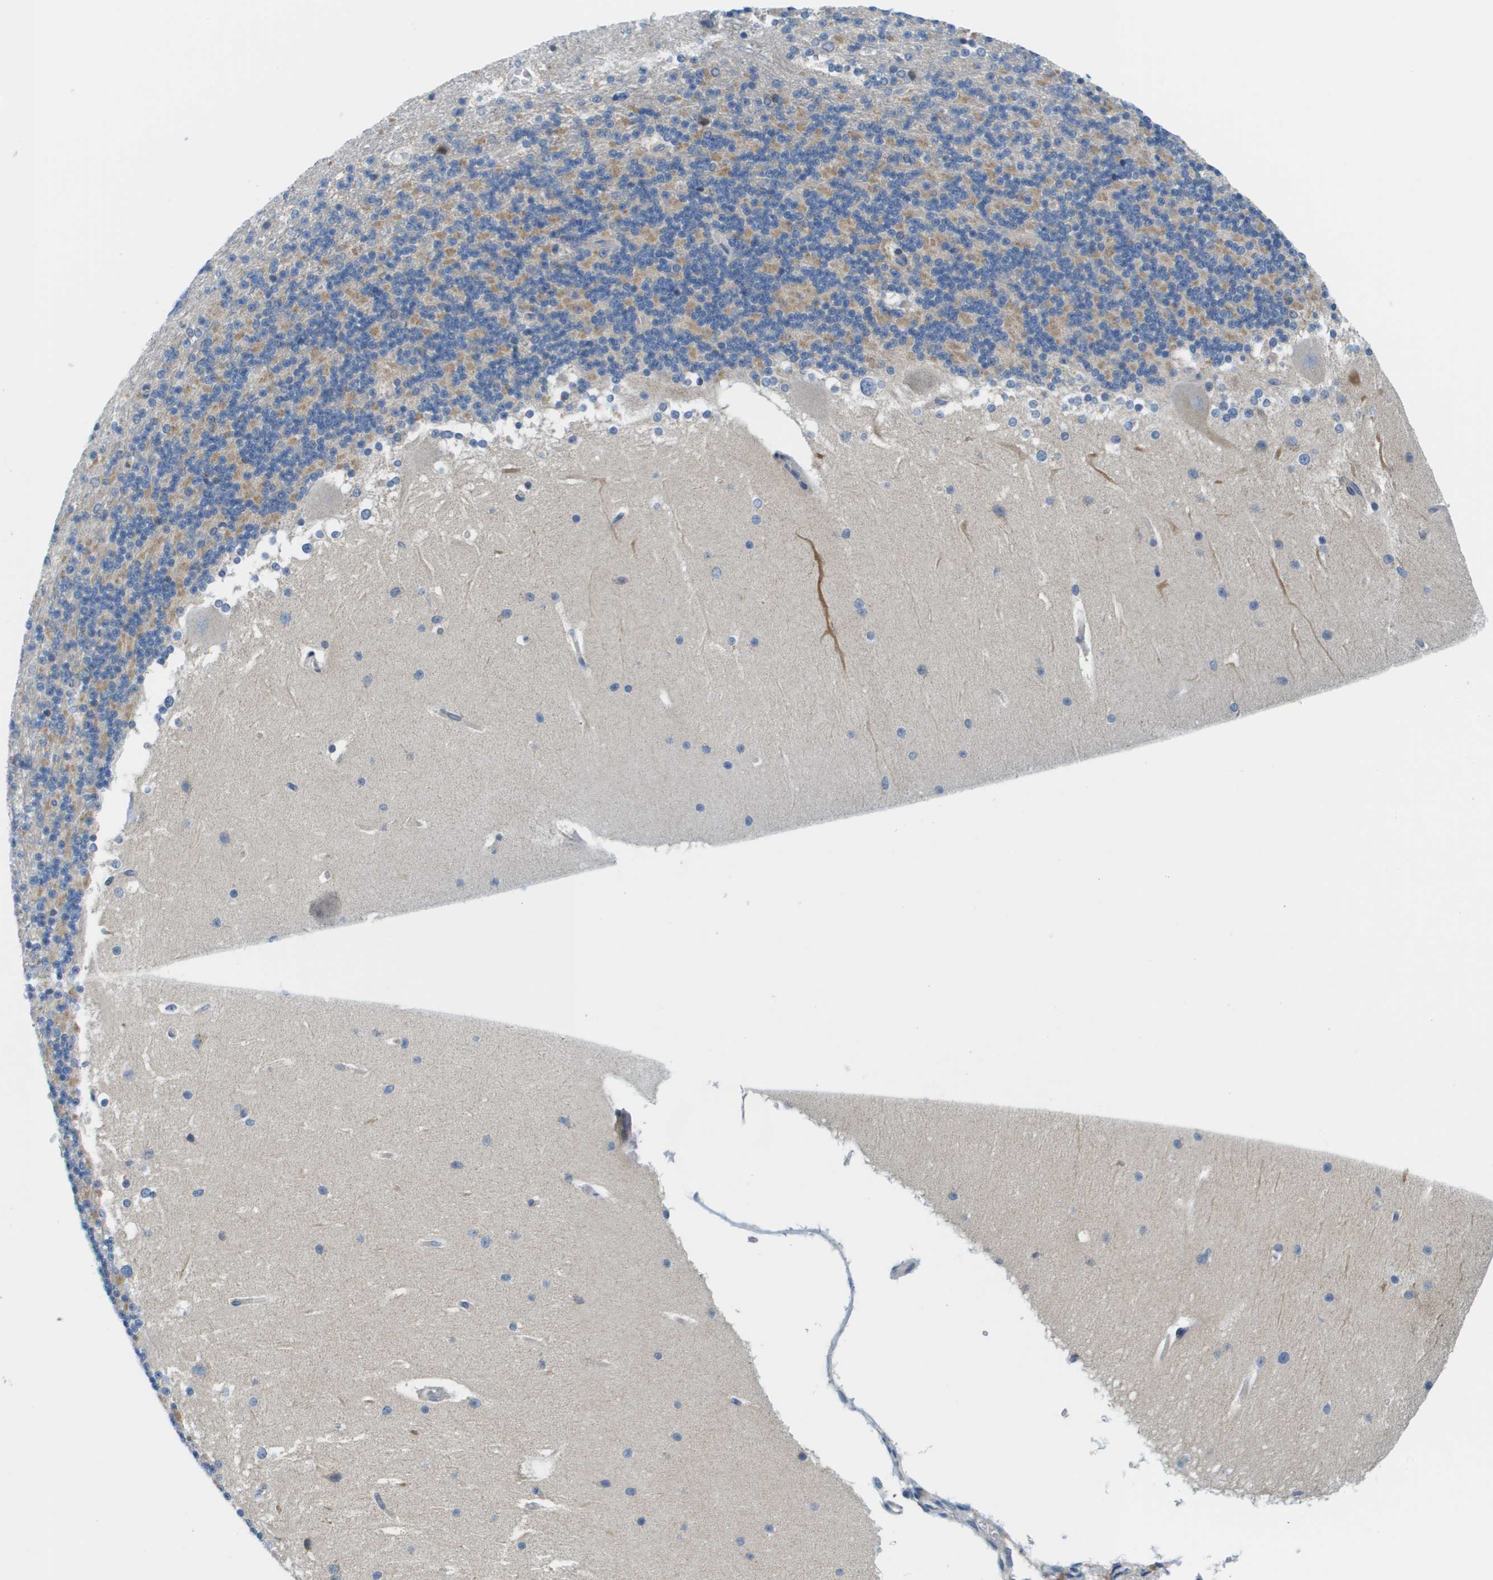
{"staining": {"intensity": "weak", "quantity": ">75%", "location": "cytoplasmic/membranous"}, "tissue": "cerebellum", "cell_type": "Cells in granular layer", "image_type": "normal", "snomed": [{"axis": "morphology", "description": "Normal tissue, NOS"}, {"axis": "topography", "description": "Cerebellum"}], "caption": "Cells in granular layer display weak cytoplasmic/membranous staining in about >75% of cells in normal cerebellum. (Stains: DAB (3,3'-diaminobenzidine) in brown, nuclei in blue, Microscopy: brightfield microscopy at high magnification).", "gene": "KRT23", "patient": {"sex": "female", "age": 19}}